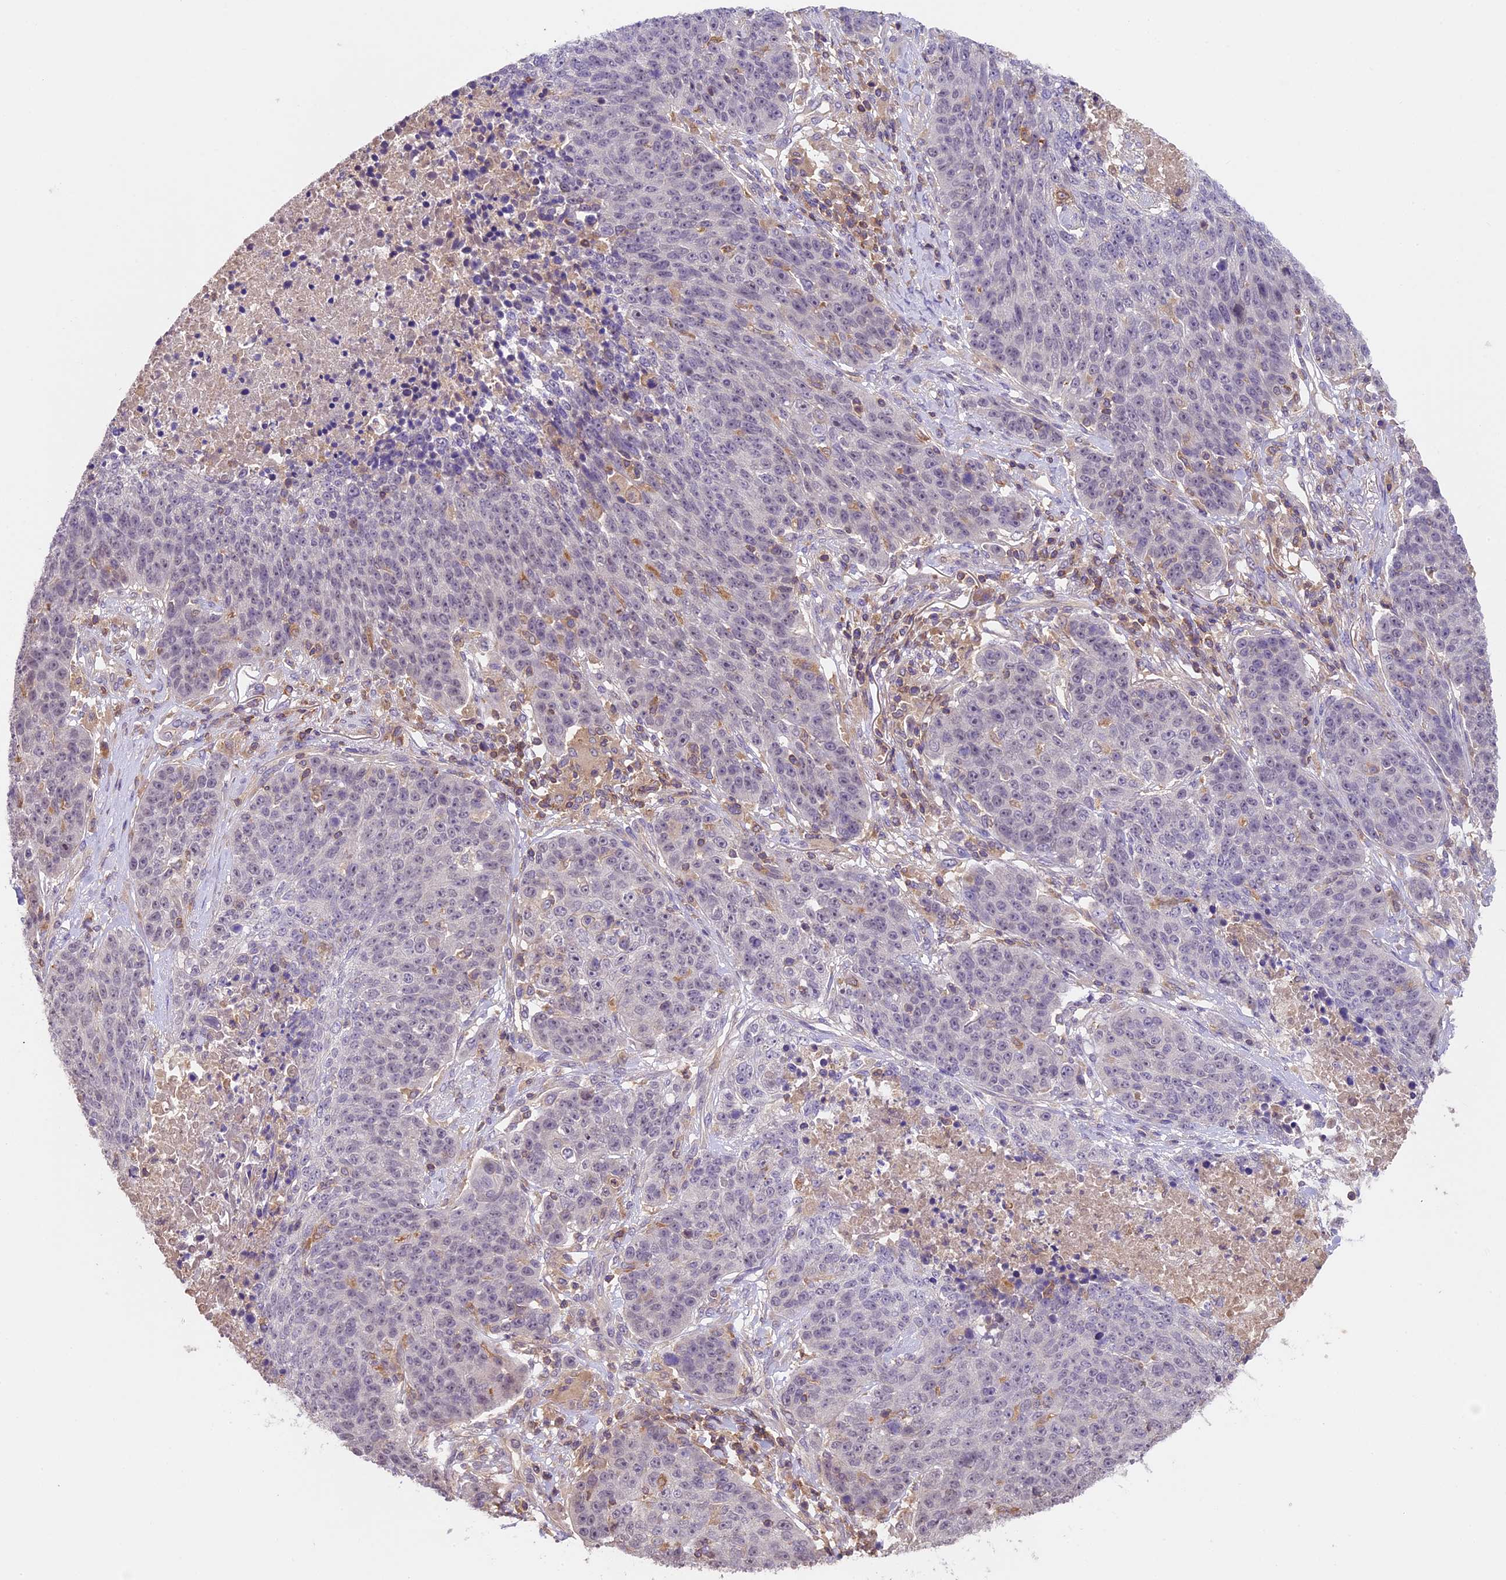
{"staining": {"intensity": "negative", "quantity": "none", "location": "none"}, "tissue": "lung cancer", "cell_type": "Tumor cells", "image_type": "cancer", "snomed": [{"axis": "morphology", "description": "Normal tissue, NOS"}, {"axis": "morphology", "description": "Squamous cell carcinoma, NOS"}, {"axis": "topography", "description": "Lymph node"}, {"axis": "topography", "description": "Lung"}], "caption": "Micrograph shows no significant protein expression in tumor cells of squamous cell carcinoma (lung). (Brightfield microscopy of DAB IHC at high magnification).", "gene": "TBC1D1", "patient": {"sex": "male", "age": 66}}